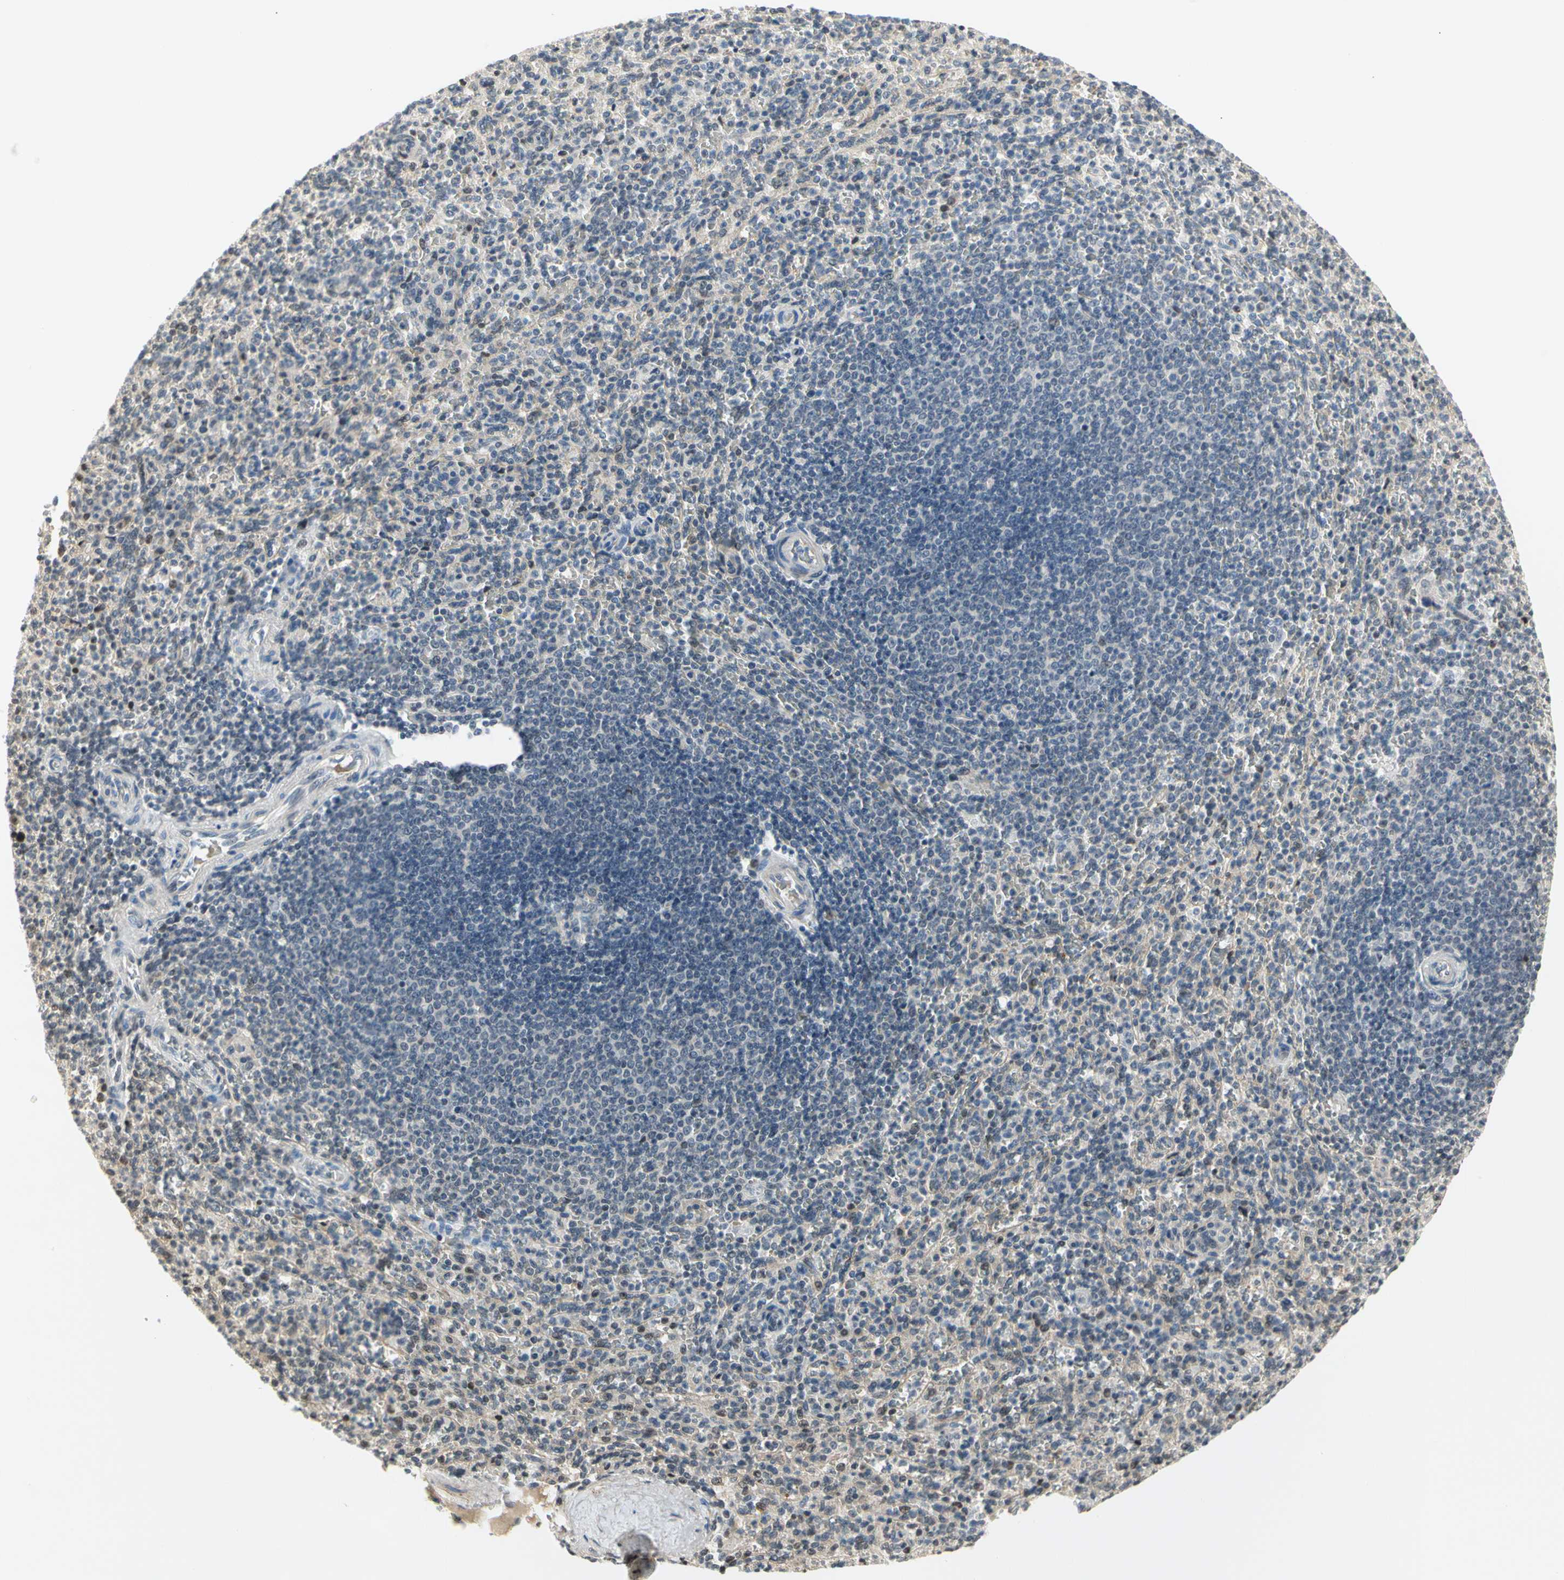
{"staining": {"intensity": "weak", "quantity": "<25%", "location": "nuclear"}, "tissue": "spleen", "cell_type": "Cells in red pulp", "image_type": "normal", "snomed": [{"axis": "morphology", "description": "Normal tissue, NOS"}, {"axis": "topography", "description": "Spleen"}], "caption": "Immunohistochemical staining of benign spleen exhibits no significant staining in cells in red pulp.", "gene": "IMPG2", "patient": {"sex": "male", "age": 36}}